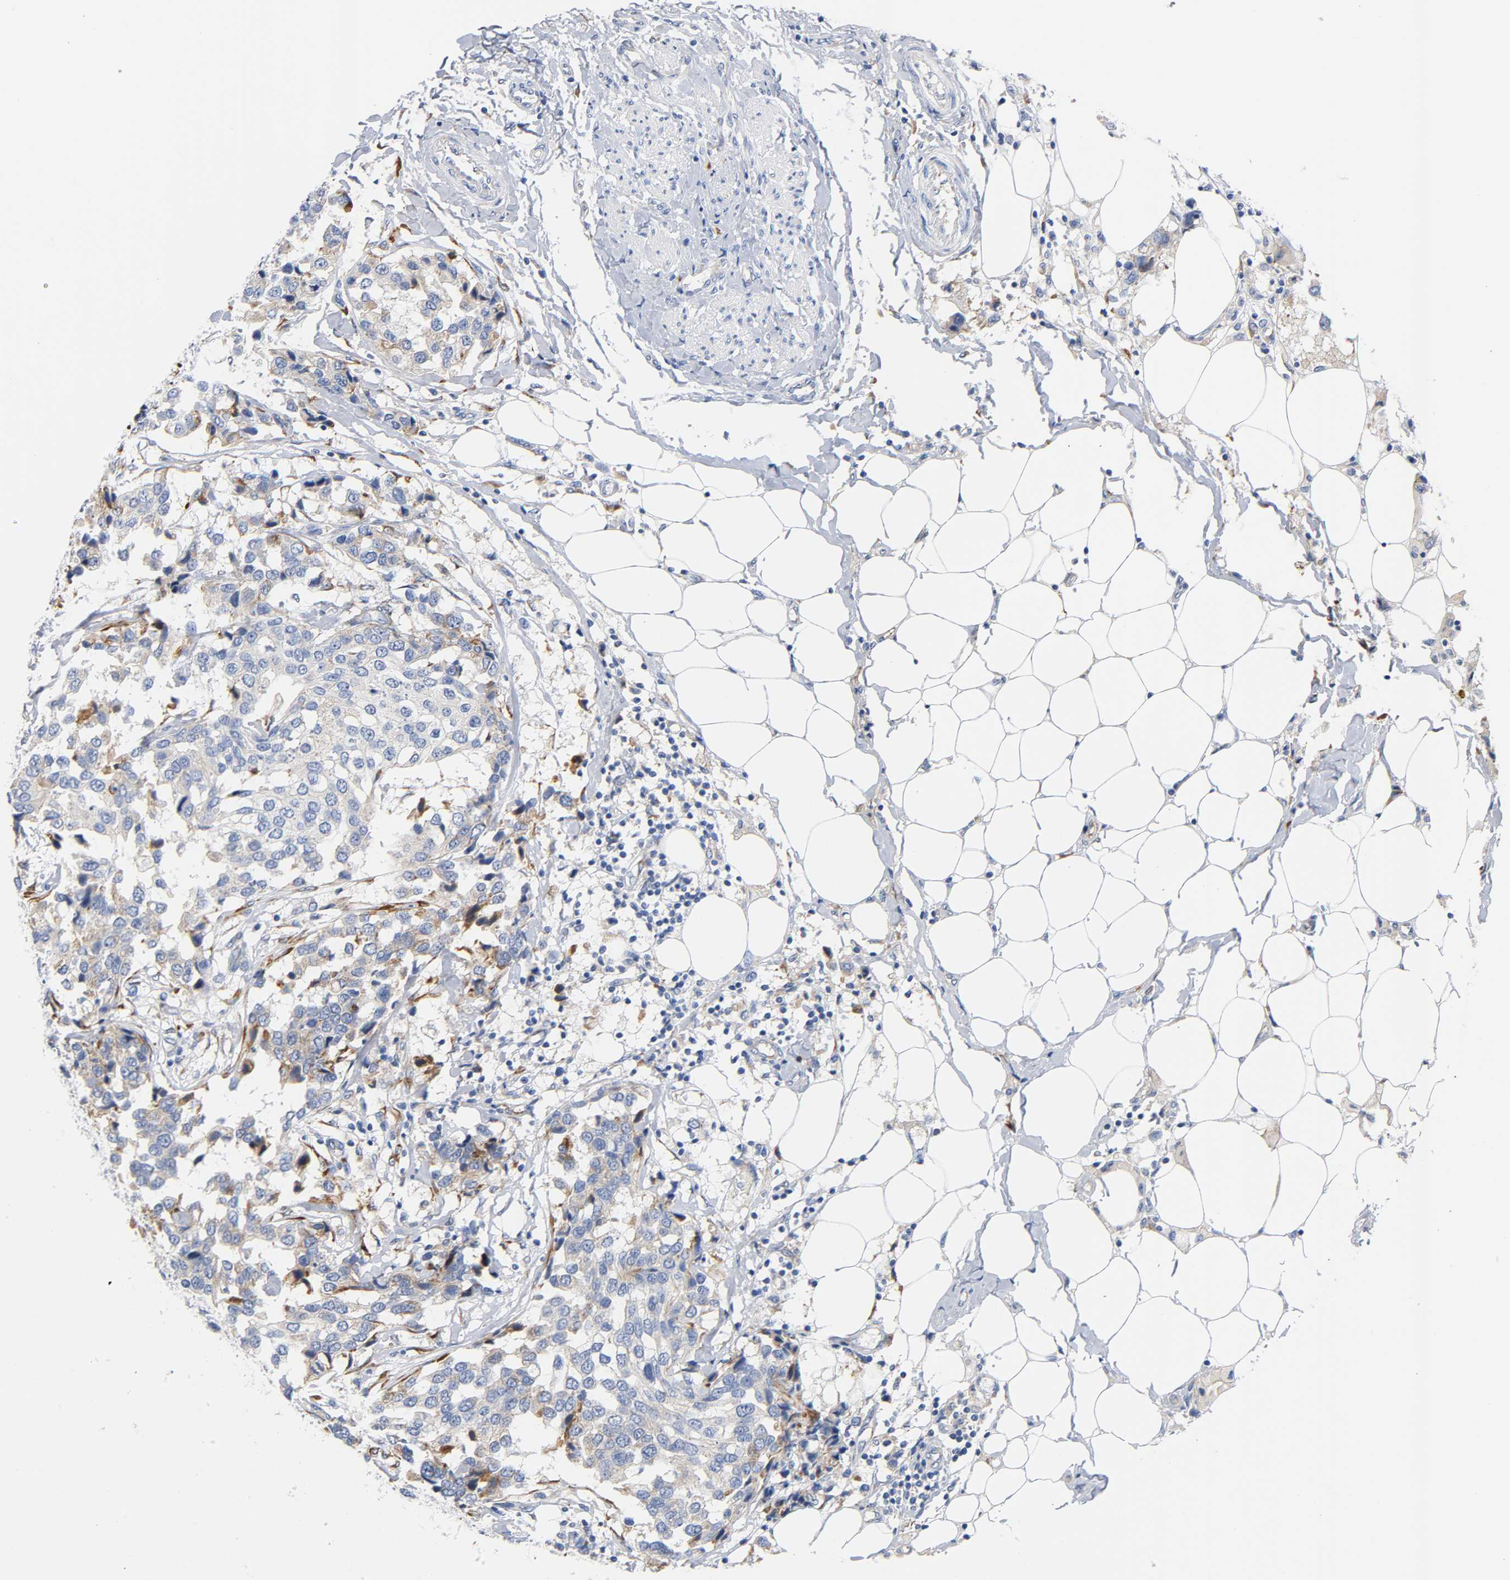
{"staining": {"intensity": "weak", "quantity": "25%-75%", "location": "cytoplasmic/membranous"}, "tissue": "breast cancer", "cell_type": "Tumor cells", "image_type": "cancer", "snomed": [{"axis": "morphology", "description": "Duct carcinoma"}, {"axis": "topography", "description": "Breast"}], "caption": "Brown immunohistochemical staining in breast cancer (invasive ductal carcinoma) demonstrates weak cytoplasmic/membranous positivity in about 25%-75% of tumor cells. (brown staining indicates protein expression, while blue staining denotes nuclei).", "gene": "REL", "patient": {"sex": "female", "age": 80}}